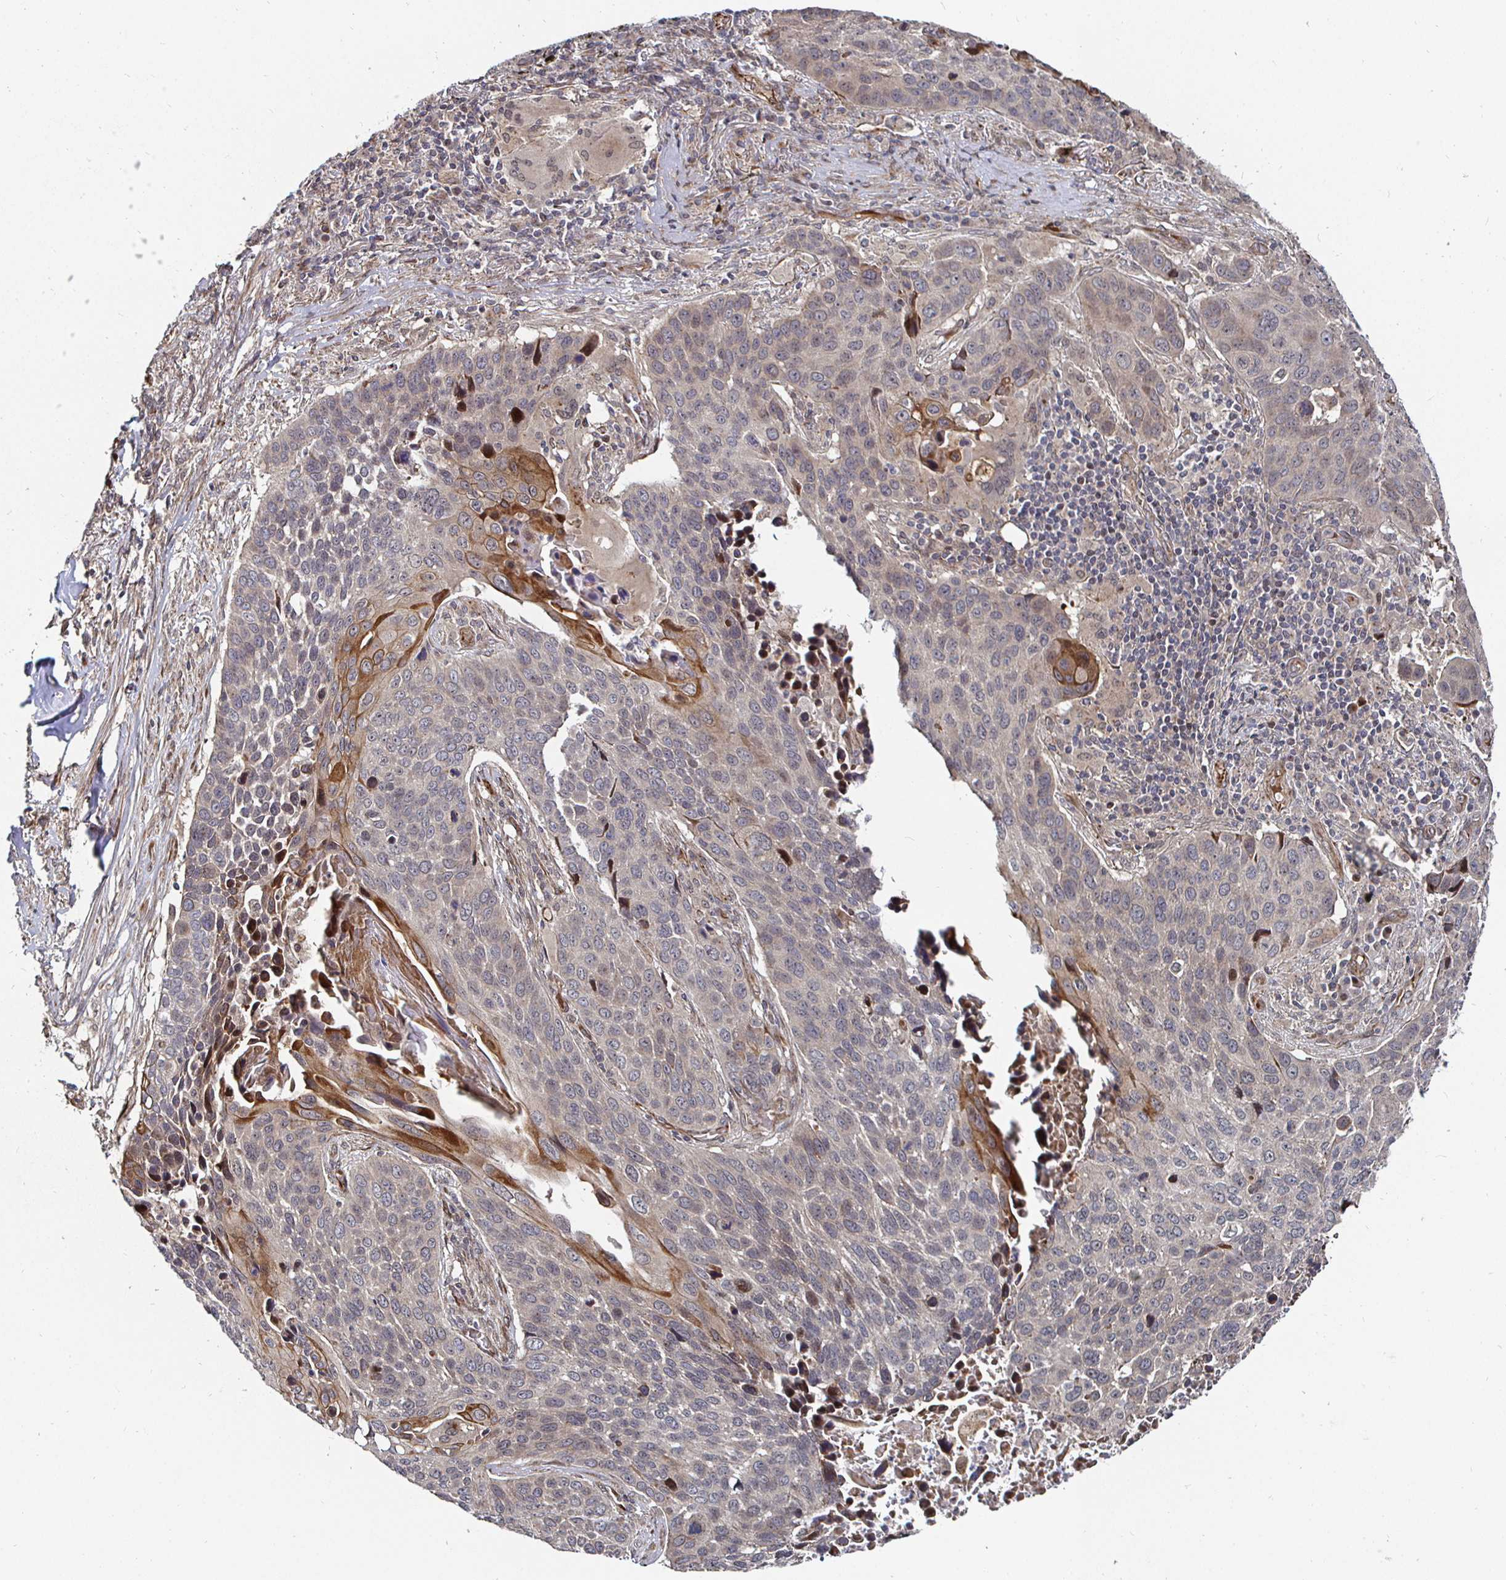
{"staining": {"intensity": "strong", "quantity": "<25%", "location": "cytoplasmic/membranous"}, "tissue": "lung cancer", "cell_type": "Tumor cells", "image_type": "cancer", "snomed": [{"axis": "morphology", "description": "Squamous cell carcinoma, NOS"}, {"axis": "topography", "description": "Lung"}], "caption": "A brown stain highlights strong cytoplasmic/membranous expression of a protein in human lung squamous cell carcinoma tumor cells.", "gene": "TBKBP1", "patient": {"sex": "male", "age": 68}}